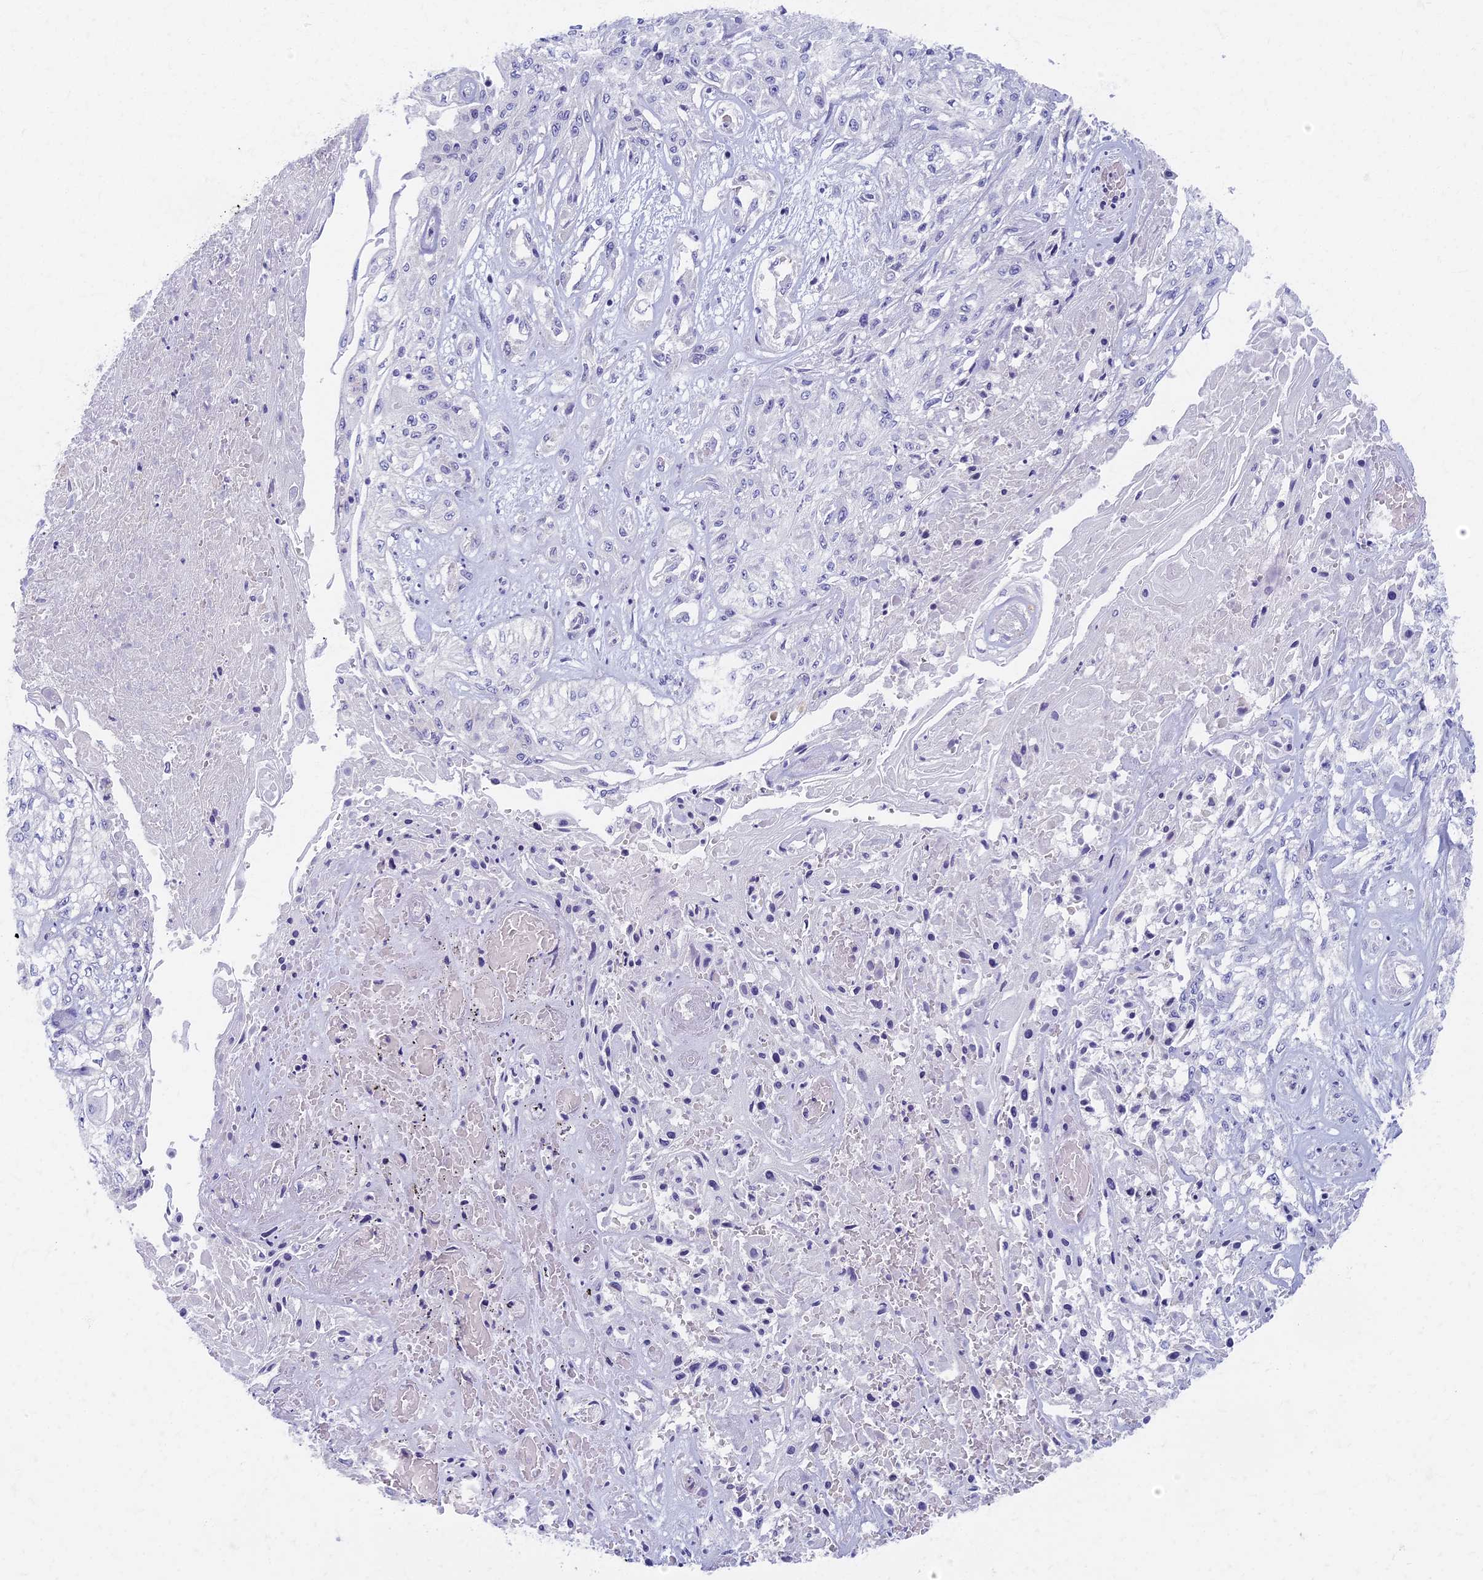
{"staining": {"intensity": "negative", "quantity": "none", "location": "none"}, "tissue": "skin cancer", "cell_type": "Tumor cells", "image_type": "cancer", "snomed": [{"axis": "morphology", "description": "Squamous cell carcinoma, NOS"}, {"axis": "morphology", "description": "Squamous cell carcinoma, metastatic, NOS"}, {"axis": "topography", "description": "Skin"}, {"axis": "topography", "description": "Lymph node"}], "caption": "Tumor cells are negative for brown protein staining in metastatic squamous cell carcinoma (skin).", "gene": "AP4E1", "patient": {"sex": "male", "age": 75}}